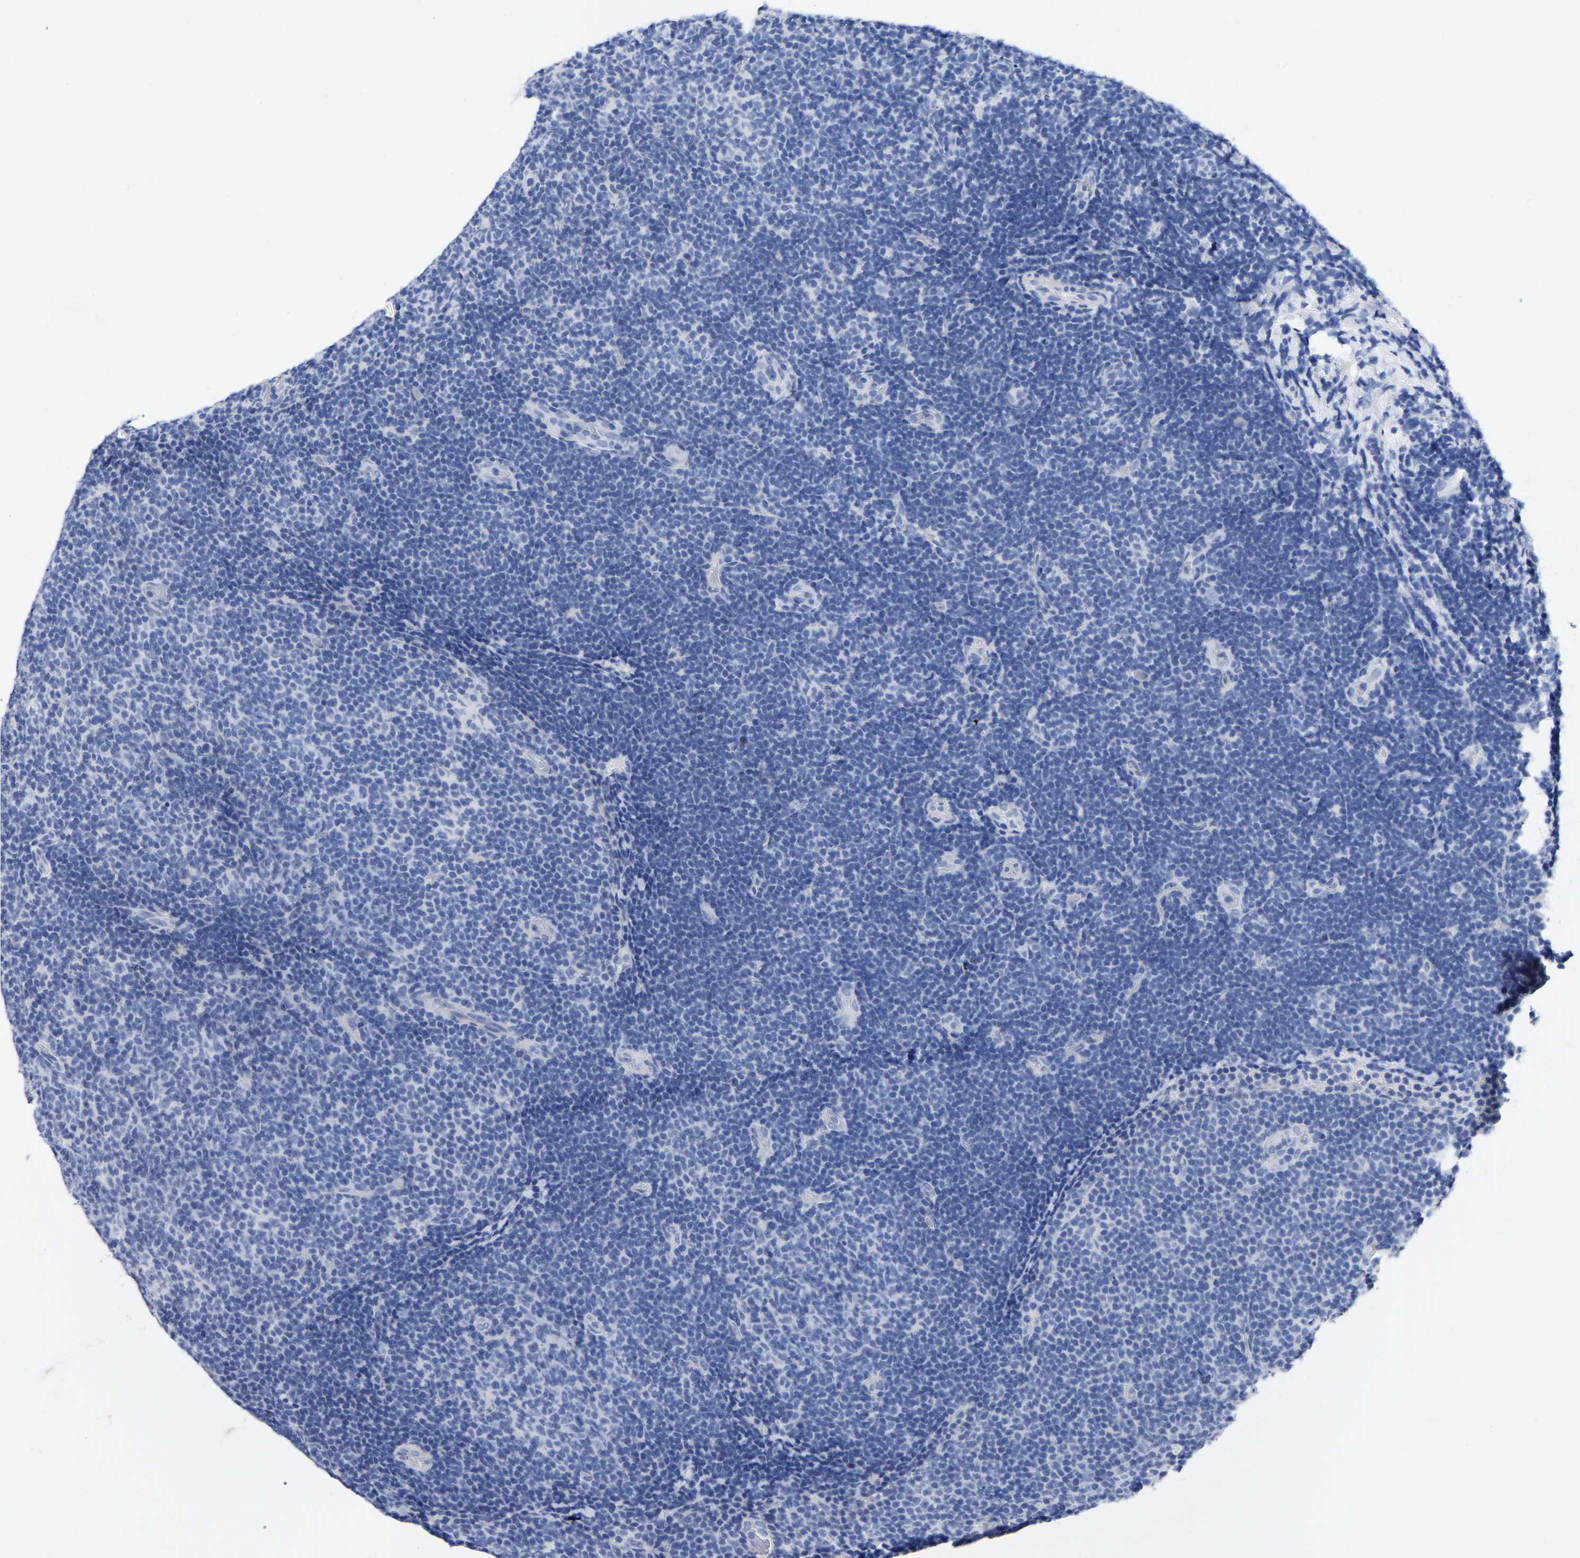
{"staining": {"intensity": "negative", "quantity": "none", "location": "none"}, "tissue": "lymphoma", "cell_type": "Tumor cells", "image_type": "cancer", "snomed": [{"axis": "morphology", "description": "Malignant lymphoma, non-Hodgkin's type, Low grade"}, {"axis": "topography", "description": "Lymph node"}], "caption": "Immunohistochemical staining of human malignant lymphoma, non-Hodgkin's type (low-grade) displays no significant staining in tumor cells.", "gene": "ANXA13", "patient": {"sex": "male", "age": 83}}